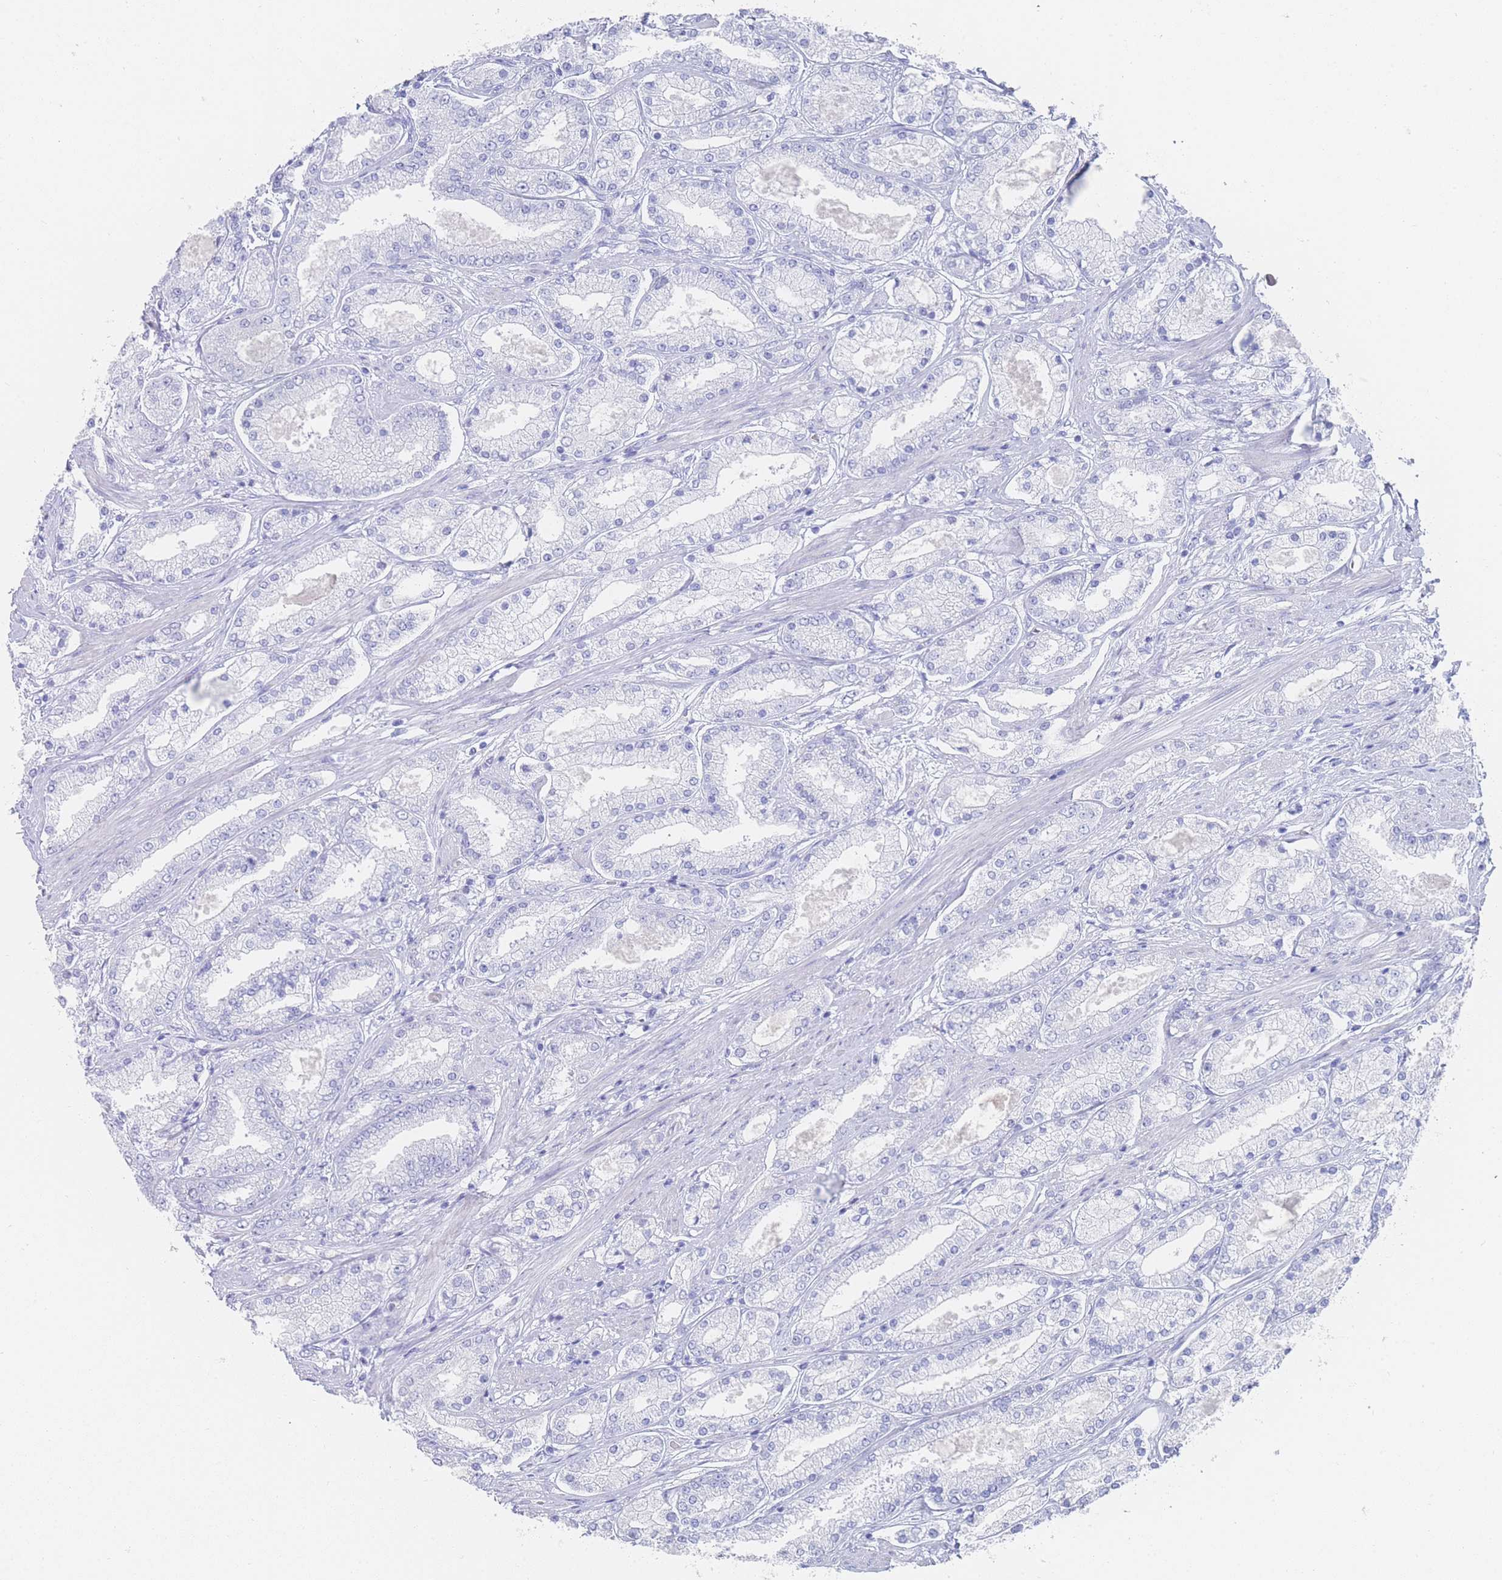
{"staining": {"intensity": "negative", "quantity": "none", "location": "none"}, "tissue": "prostate cancer", "cell_type": "Tumor cells", "image_type": "cancer", "snomed": [{"axis": "morphology", "description": "Adenocarcinoma, High grade"}, {"axis": "topography", "description": "Prostate"}], "caption": "Immunohistochemistry micrograph of neoplastic tissue: human prostate cancer (adenocarcinoma (high-grade)) stained with DAB displays no significant protein expression in tumor cells.", "gene": "LRRC37A", "patient": {"sex": "male", "age": 69}}